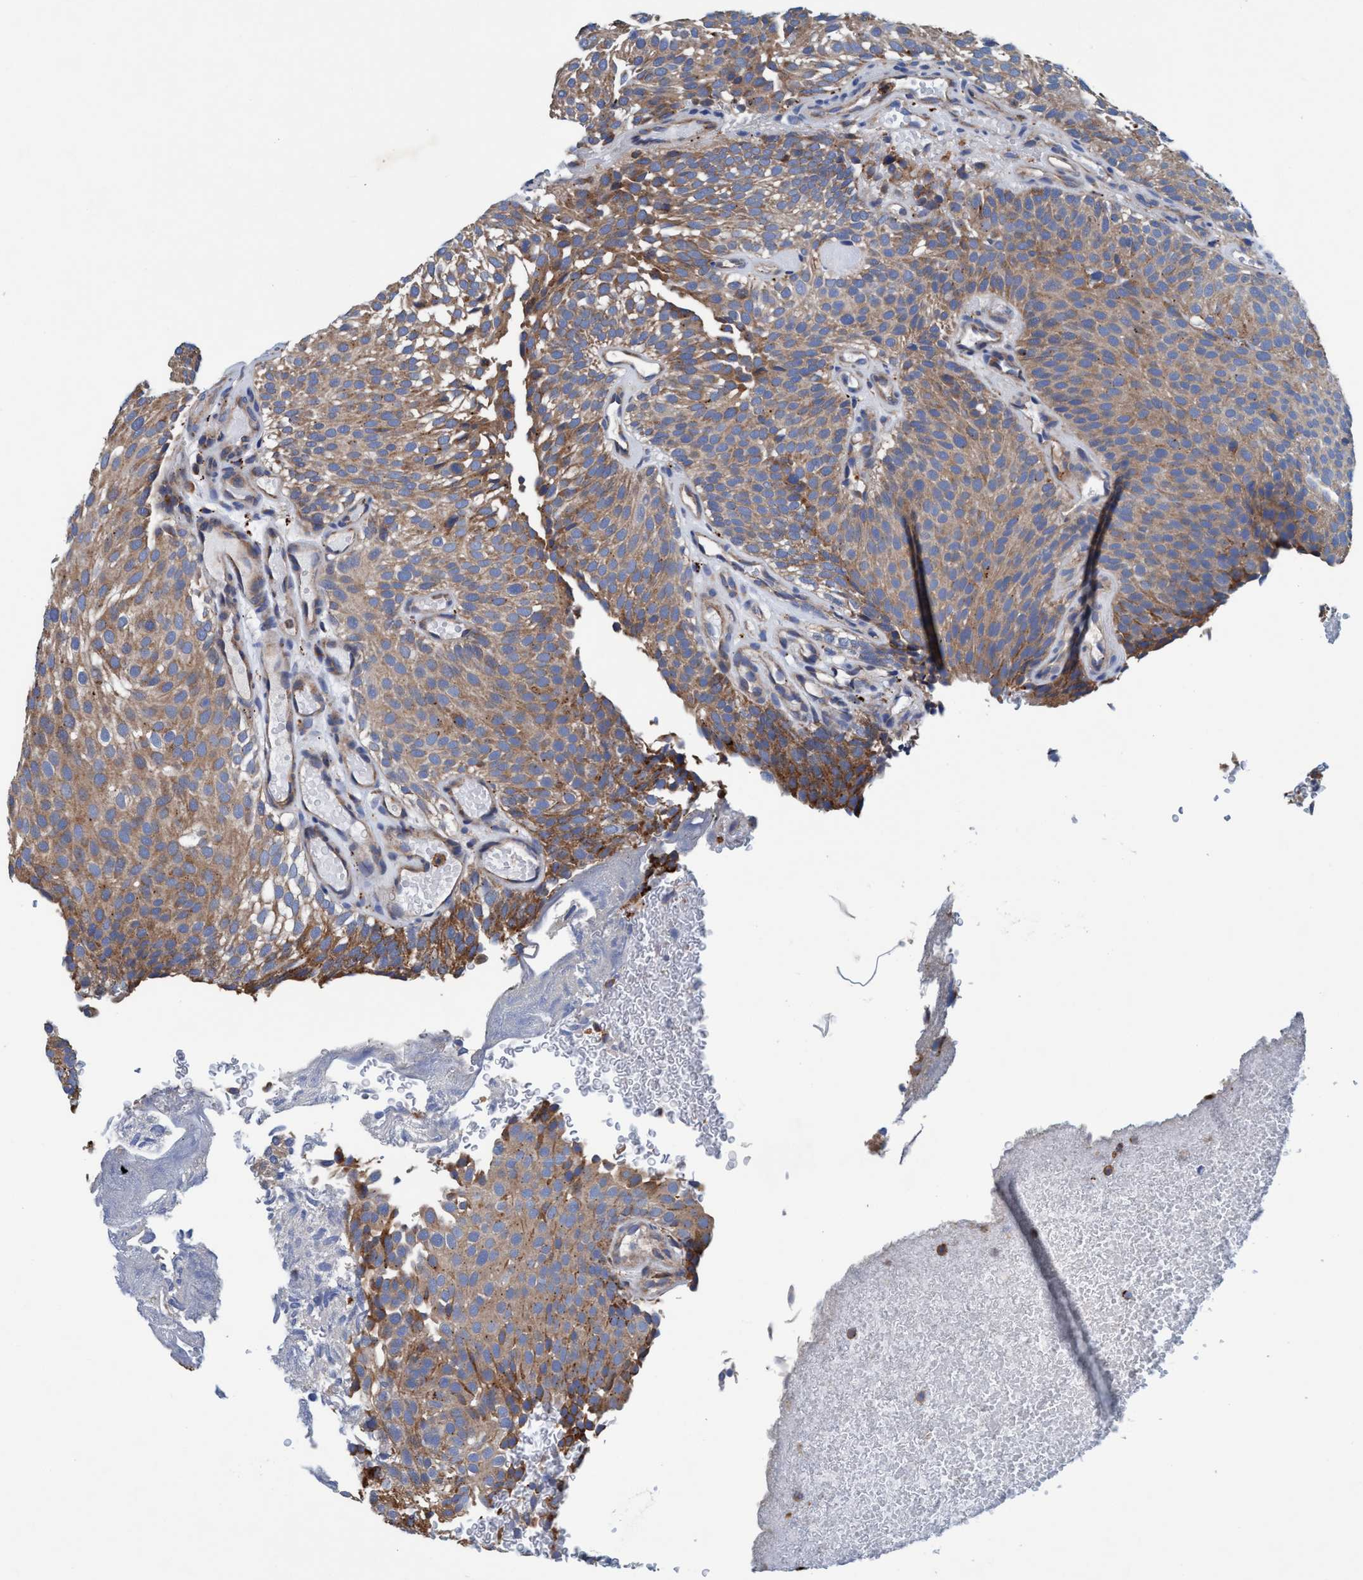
{"staining": {"intensity": "moderate", "quantity": ">75%", "location": "cytoplasmic/membranous"}, "tissue": "urothelial cancer", "cell_type": "Tumor cells", "image_type": "cancer", "snomed": [{"axis": "morphology", "description": "Urothelial carcinoma, Low grade"}, {"axis": "topography", "description": "Urinary bladder"}], "caption": "A photomicrograph showing moderate cytoplasmic/membranous expression in approximately >75% of tumor cells in urothelial carcinoma (low-grade), as visualized by brown immunohistochemical staining.", "gene": "ENDOG", "patient": {"sex": "male", "age": 78}}